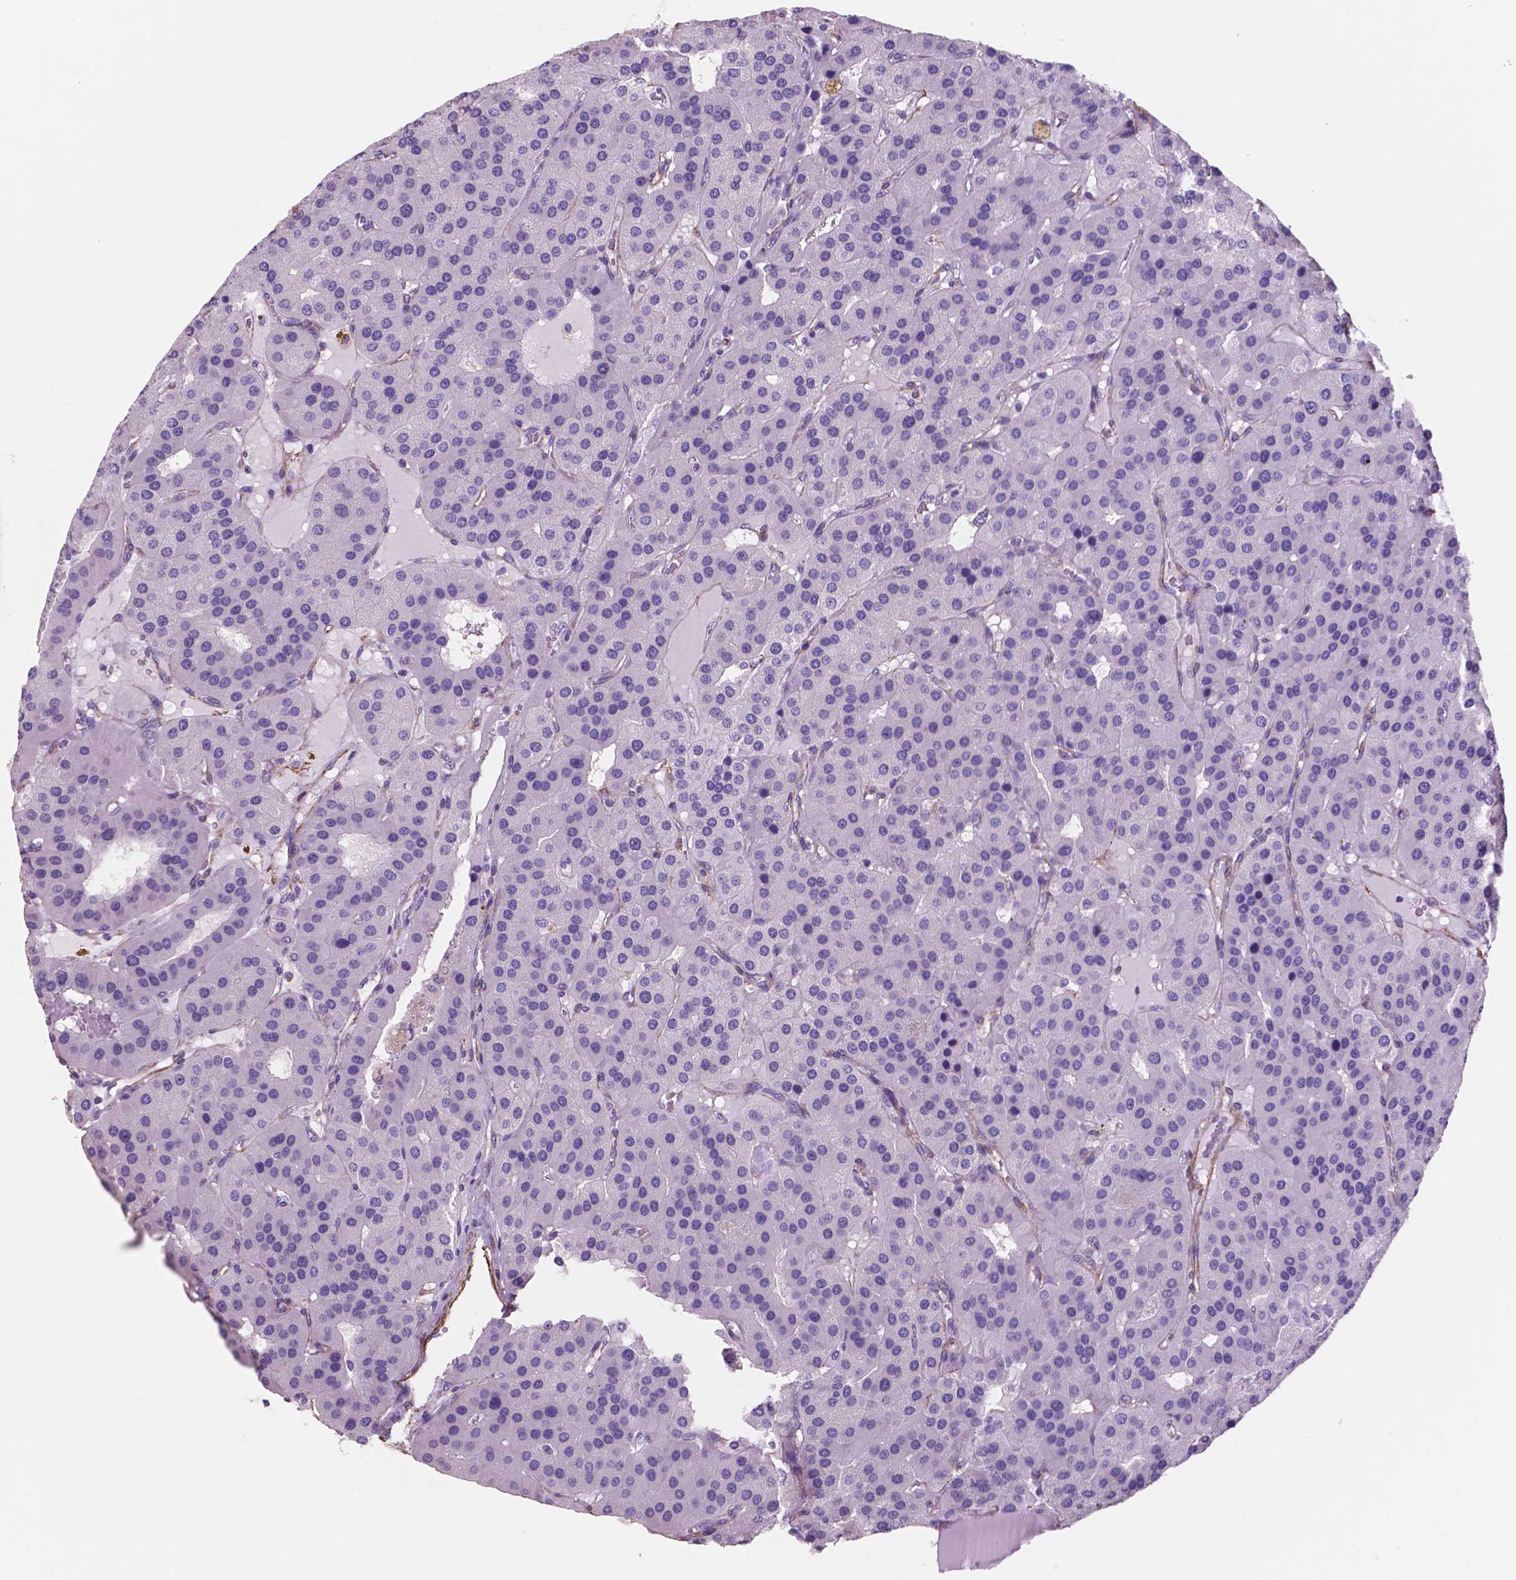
{"staining": {"intensity": "negative", "quantity": "none", "location": "none"}, "tissue": "parathyroid gland", "cell_type": "Glandular cells", "image_type": "normal", "snomed": [{"axis": "morphology", "description": "Normal tissue, NOS"}, {"axis": "morphology", "description": "Adenoma, NOS"}, {"axis": "topography", "description": "Parathyroid gland"}], "caption": "An image of human parathyroid gland is negative for staining in glandular cells.", "gene": "TOR2A", "patient": {"sex": "female", "age": 86}}